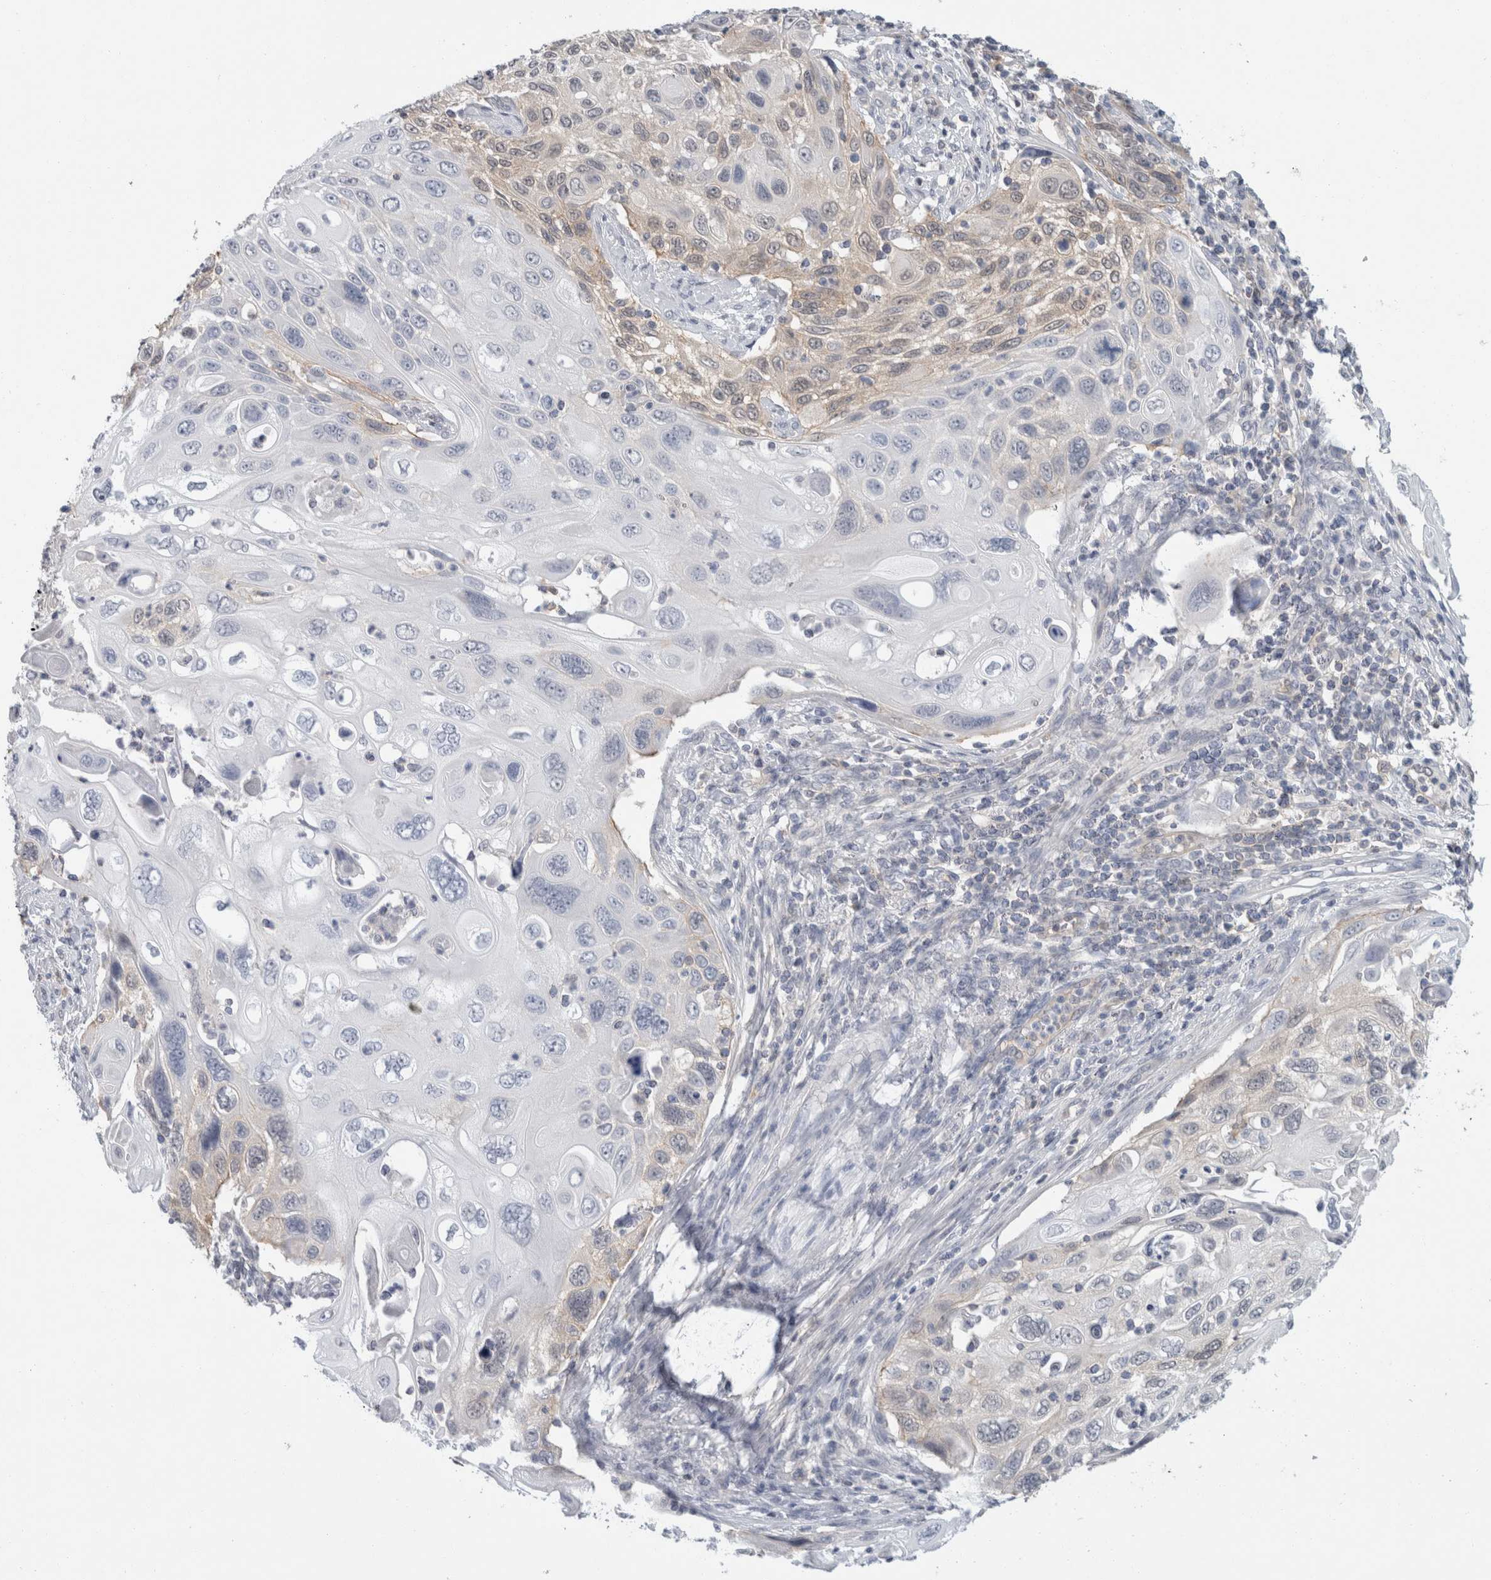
{"staining": {"intensity": "weak", "quantity": "<25%", "location": "cytoplasmic/membranous"}, "tissue": "cervical cancer", "cell_type": "Tumor cells", "image_type": "cancer", "snomed": [{"axis": "morphology", "description": "Squamous cell carcinoma, NOS"}, {"axis": "topography", "description": "Cervix"}], "caption": "DAB (3,3'-diaminobenzidine) immunohistochemical staining of cervical cancer (squamous cell carcinoma) reveals no significant expression in tumor cells.", "gene": "CASP6", "patient": {"sex": "female", "age": 70}}